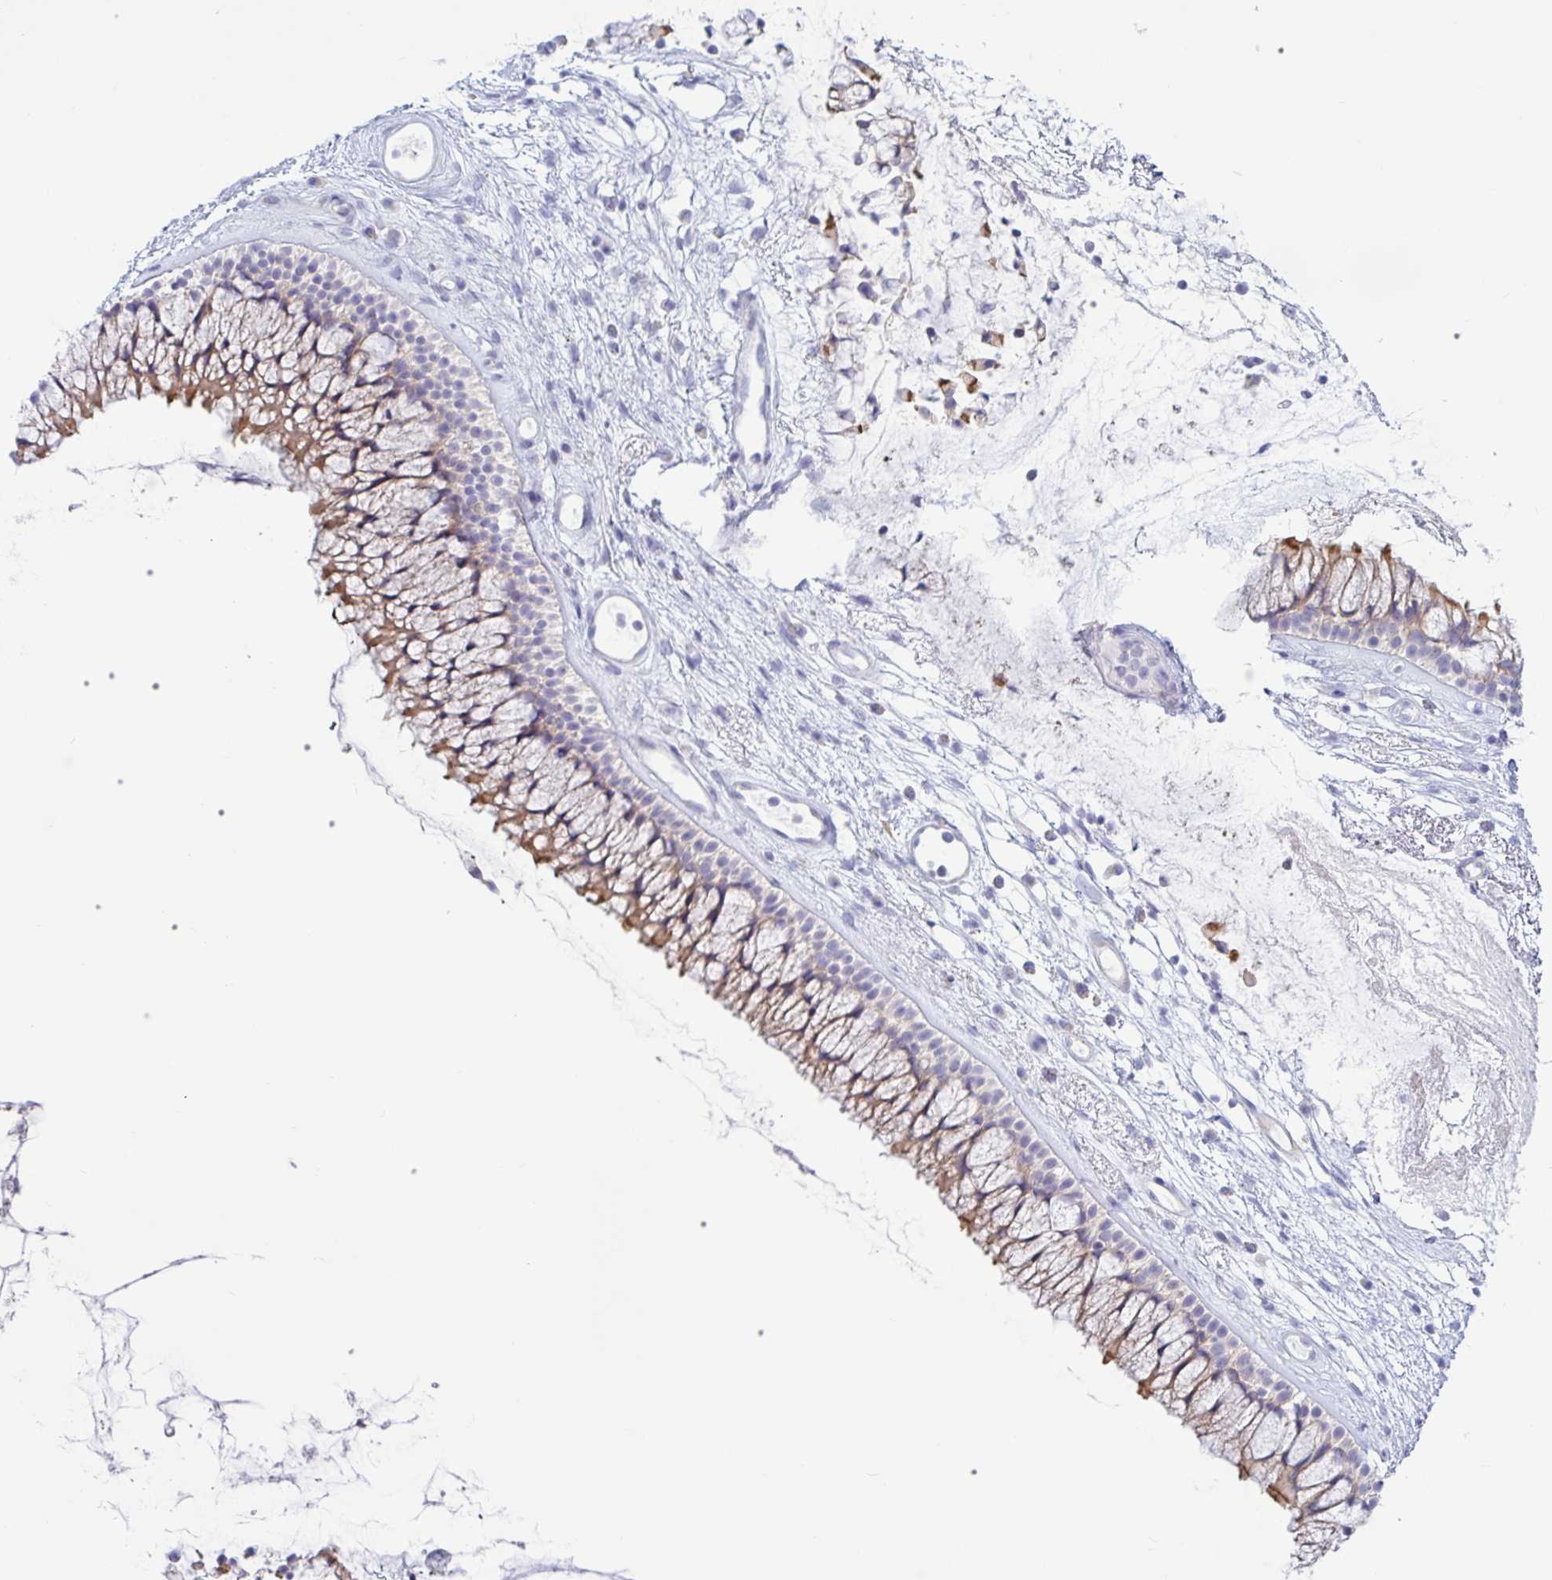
{"staining": {"intensity": "moderate", "quantity": "25%-75%", "location": "cytoplasmic/membranous"}, "tissue": "nasopharynx", "cell_type": "Respiratory epithelial cells", "image_type": "normal", "snomed": [{"axis": "morphology", "description": "Normal tissue, NOS"}, {"axis": "topography", "description": "Nasopharynx"}], "caption": "Immunohistochemistry (IHC) (DAB (3,3'-diaminobenzidine)) staining of benign nasopharynx exhibits moderate cytoplasmic/membranous protein positivity in approximately 25%-75% of respiratory epithelial cells.", "gene": "TNNI2", "patient": {"sex": "female", "age": 75}}